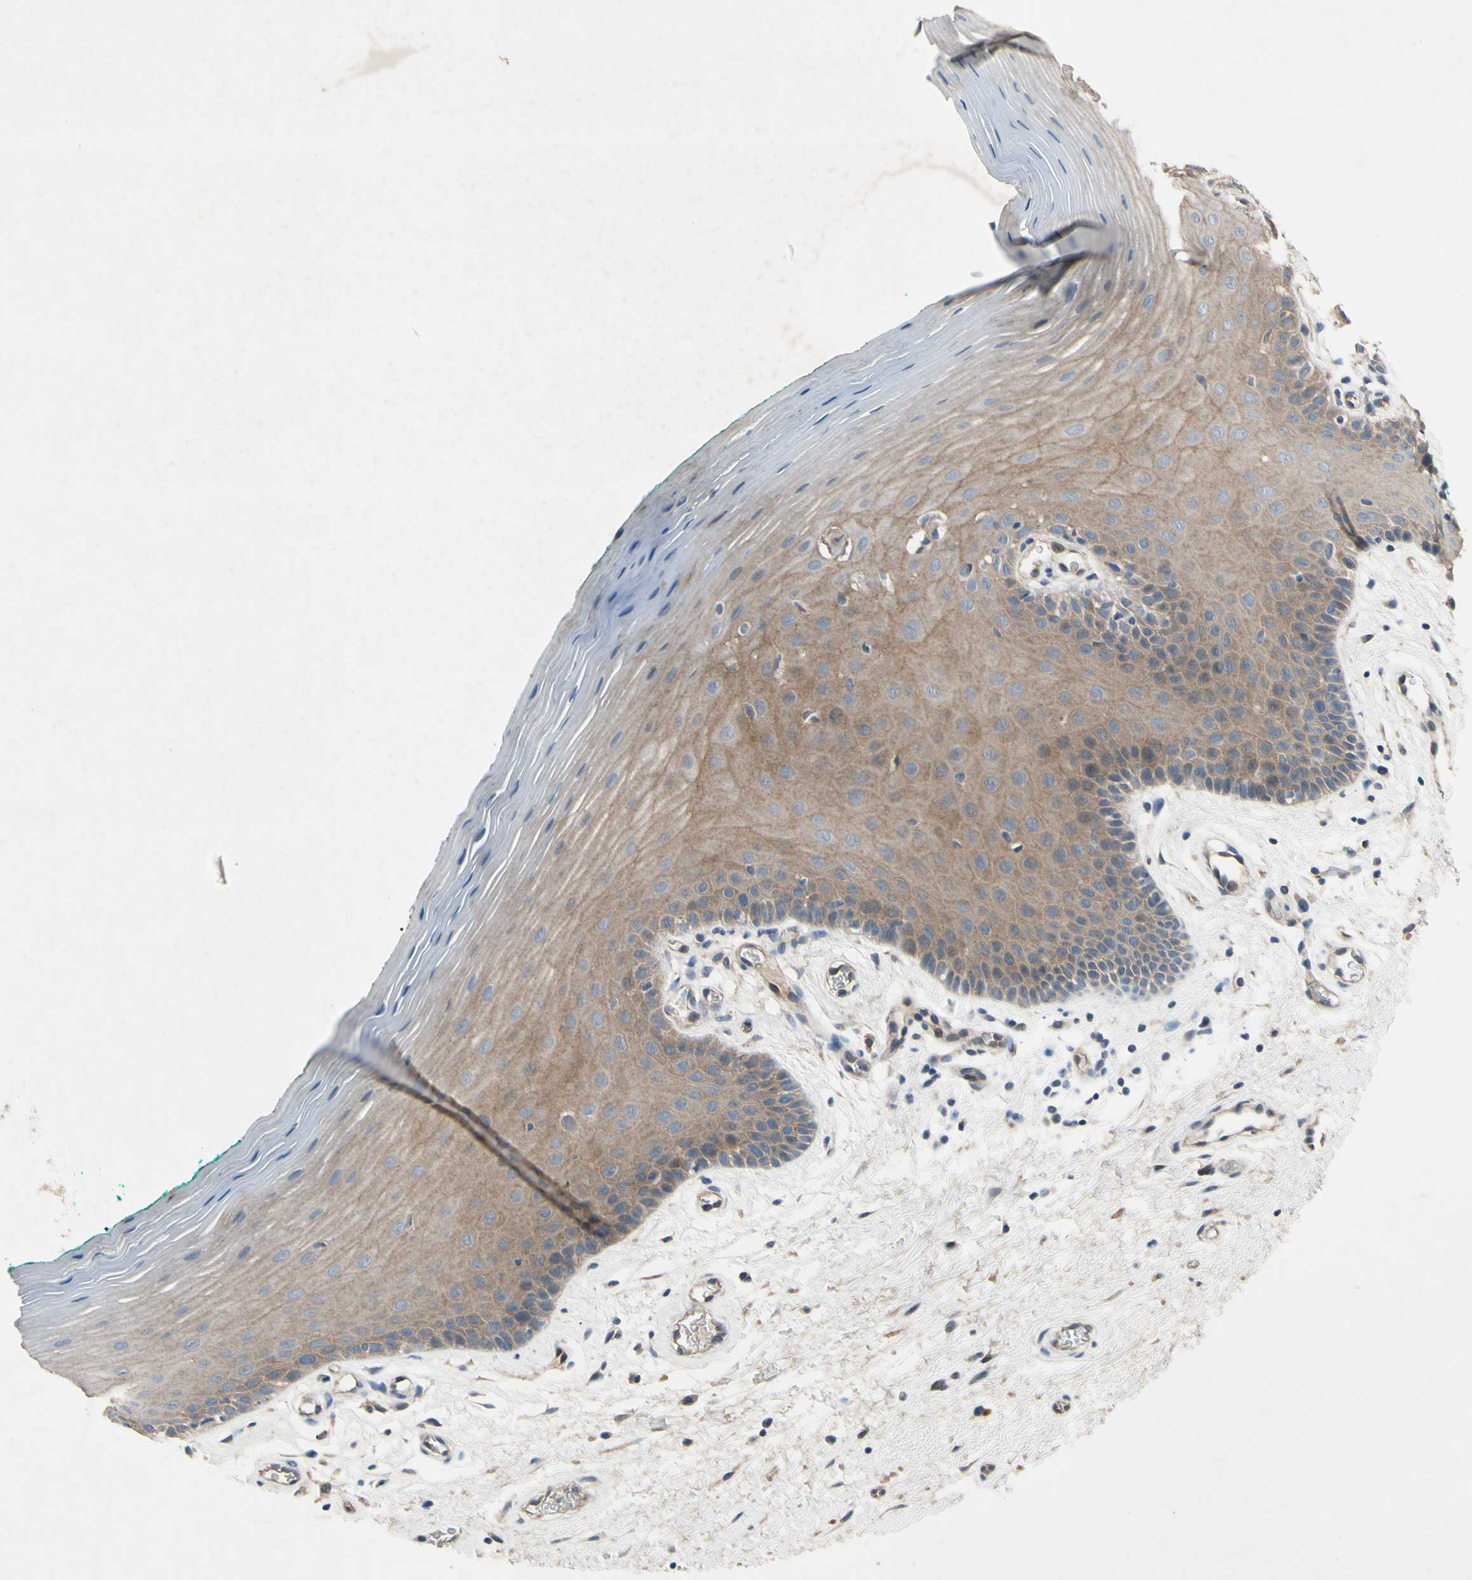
{"staining": {"intensity": "moderate", "quantity": ">75%", "location": "cytoplasmic/membranous"}, "tissue": "oral mucosa", "cell_type": "Squamous epithelial cells", "image_type": "normal", "snomed": [{"axis": "morphology", "description": "Normal tissue, NOS"}, {"axis": "topography", "description": "Skeletal muscle"}, {"axis": "topography", "description": "Oral tissue"}], "caption": "This photomicrograph demonstrates unremarkable oral mucosa stained with immunohistochemistry (IHC) to label a protein in brown. The cytoplasmic/membranous of squamous epithelial cells show moderate positivity for the protein. Nuclei are counter-stained blue.", "gene": "HILPDA", "patient": {"sex": "male", "age": 58}}